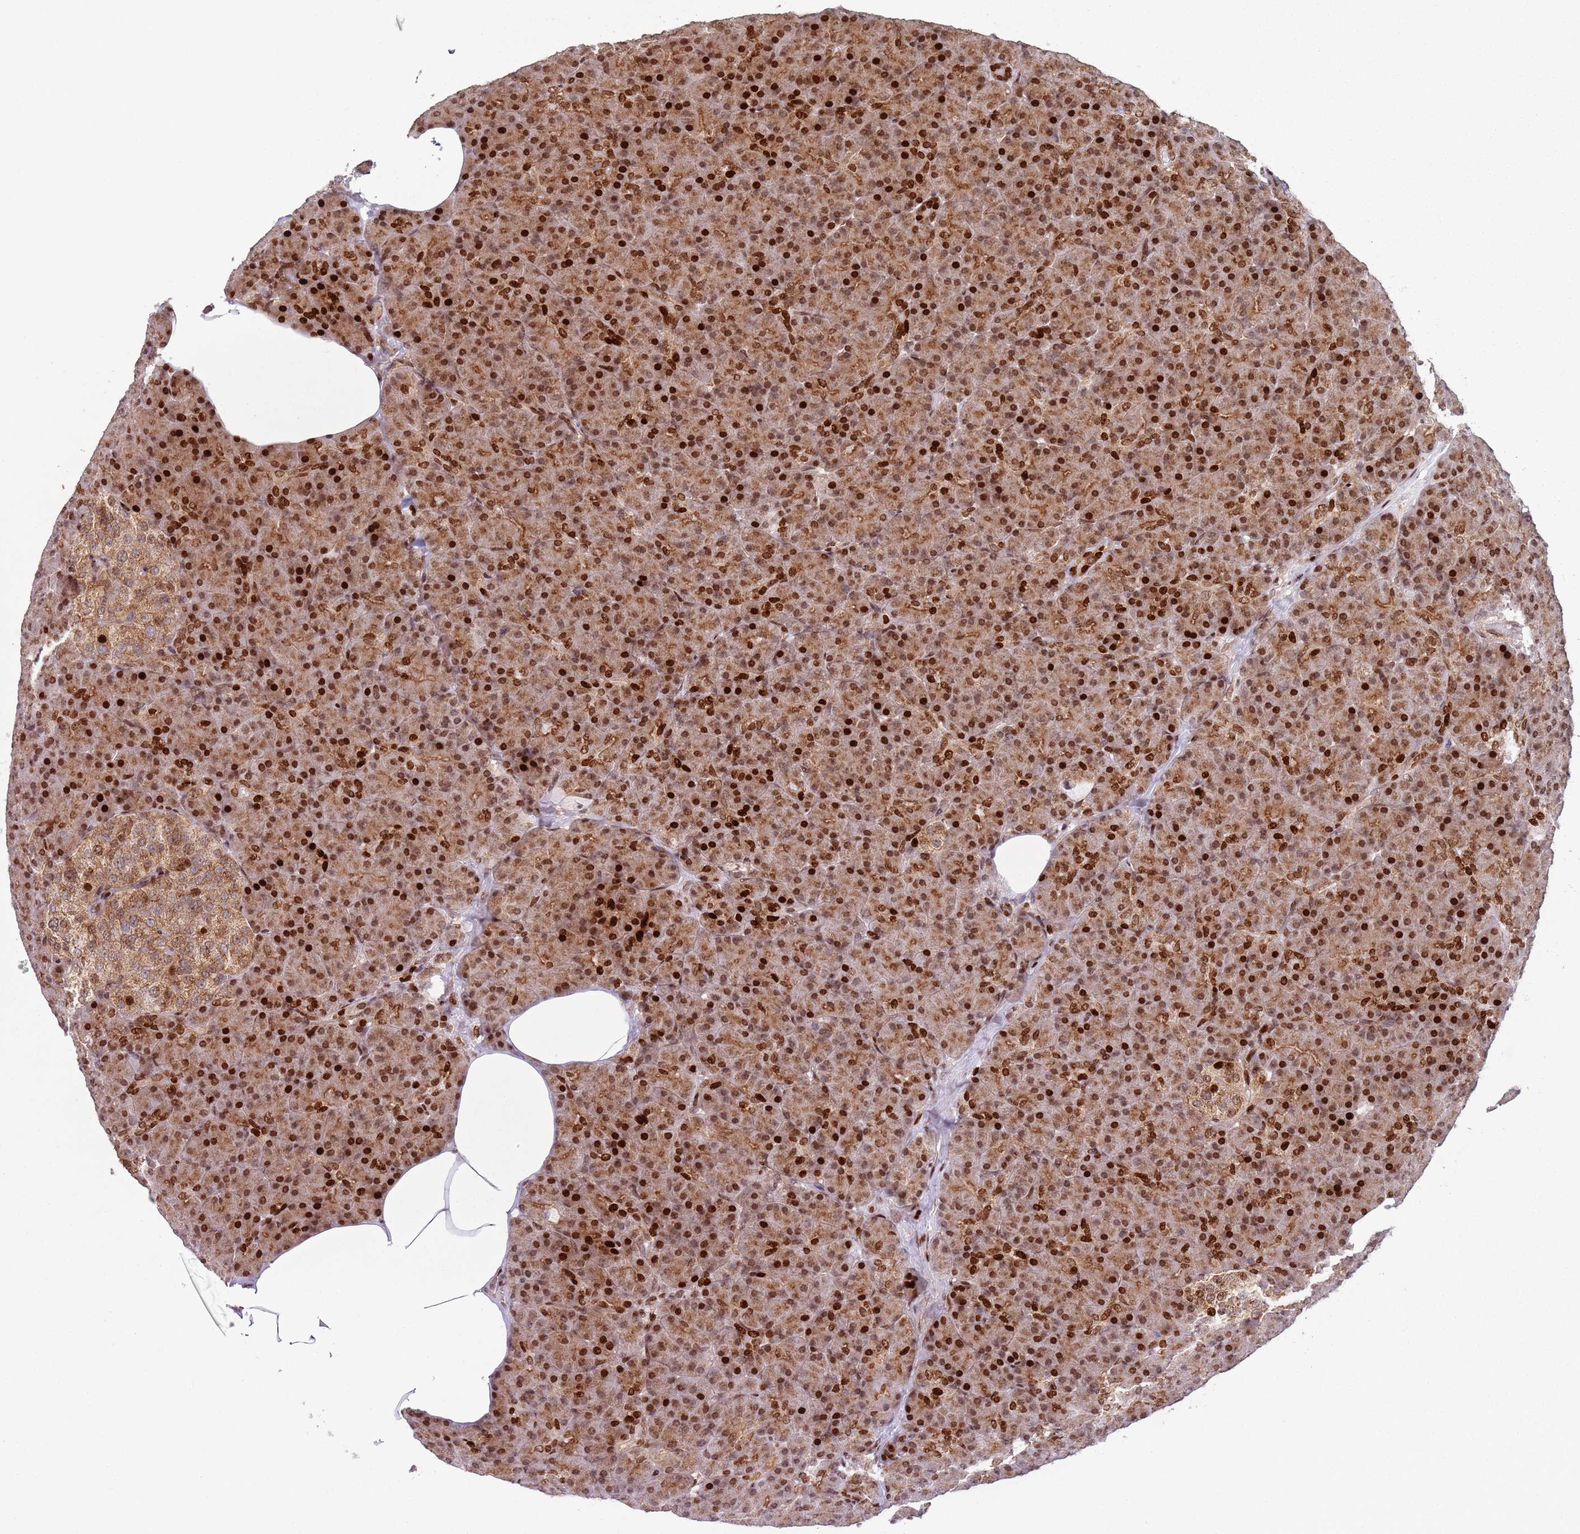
{"staining": {"intensity": "strong", "quantity": ">75%", "location": "cytoplasmic/membranous,nuclear"}, "tissue": "pancreas", "cell_type": "Exocrine glandular cells", "image_type": "normal", "snomed": [{"axis": "morphology", "description": "Normal tissue, NOS"}, {"axis": "topography", "description": "Pancreas"}], "caption": "Protein staining shows strong cytoplasmic/membranous,nuclear positivity in about >75% of exocrine glandular cells in normal pancreas.", "gene": "HNRNPLL", "patient": {"sex": "female", "age": 43}}